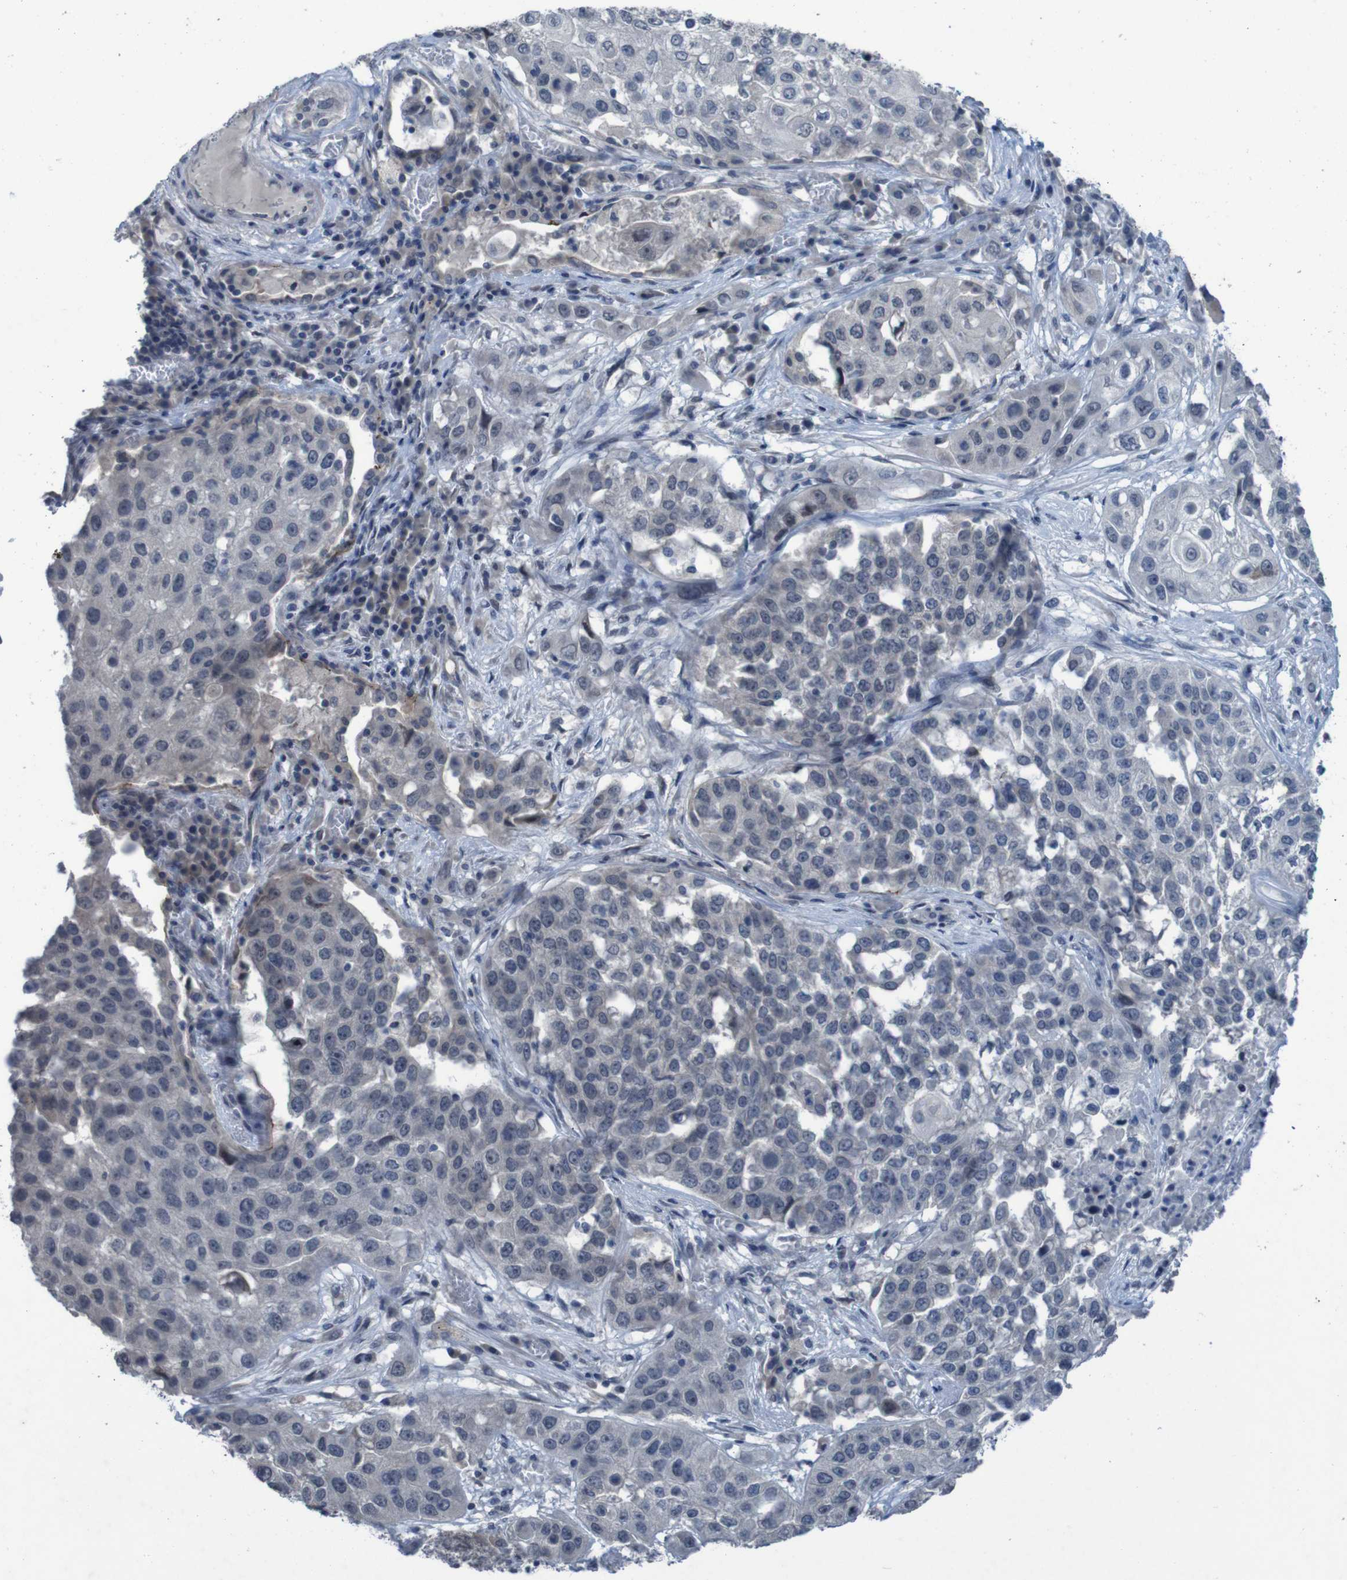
{"staining": {"intensity": "negative", "quantity": "none", "location": "none"}, "tissue": "lung cancer", "cell_type": "Tumor cells", "image_type": "cancer", "snomed": [{"axis": "morphology", "description": "Squamous cell carcinoma, NOS"}, {"axis": "topography", "description": "Lung"}], "caption": "Immunohistochemistry (IHC) photomicrograph of lung cancer stained for a protein (brown), which displays no staining in tumor cells.", "gene": "CLDN18", "patient": {"sex": "male", "age": 71}}